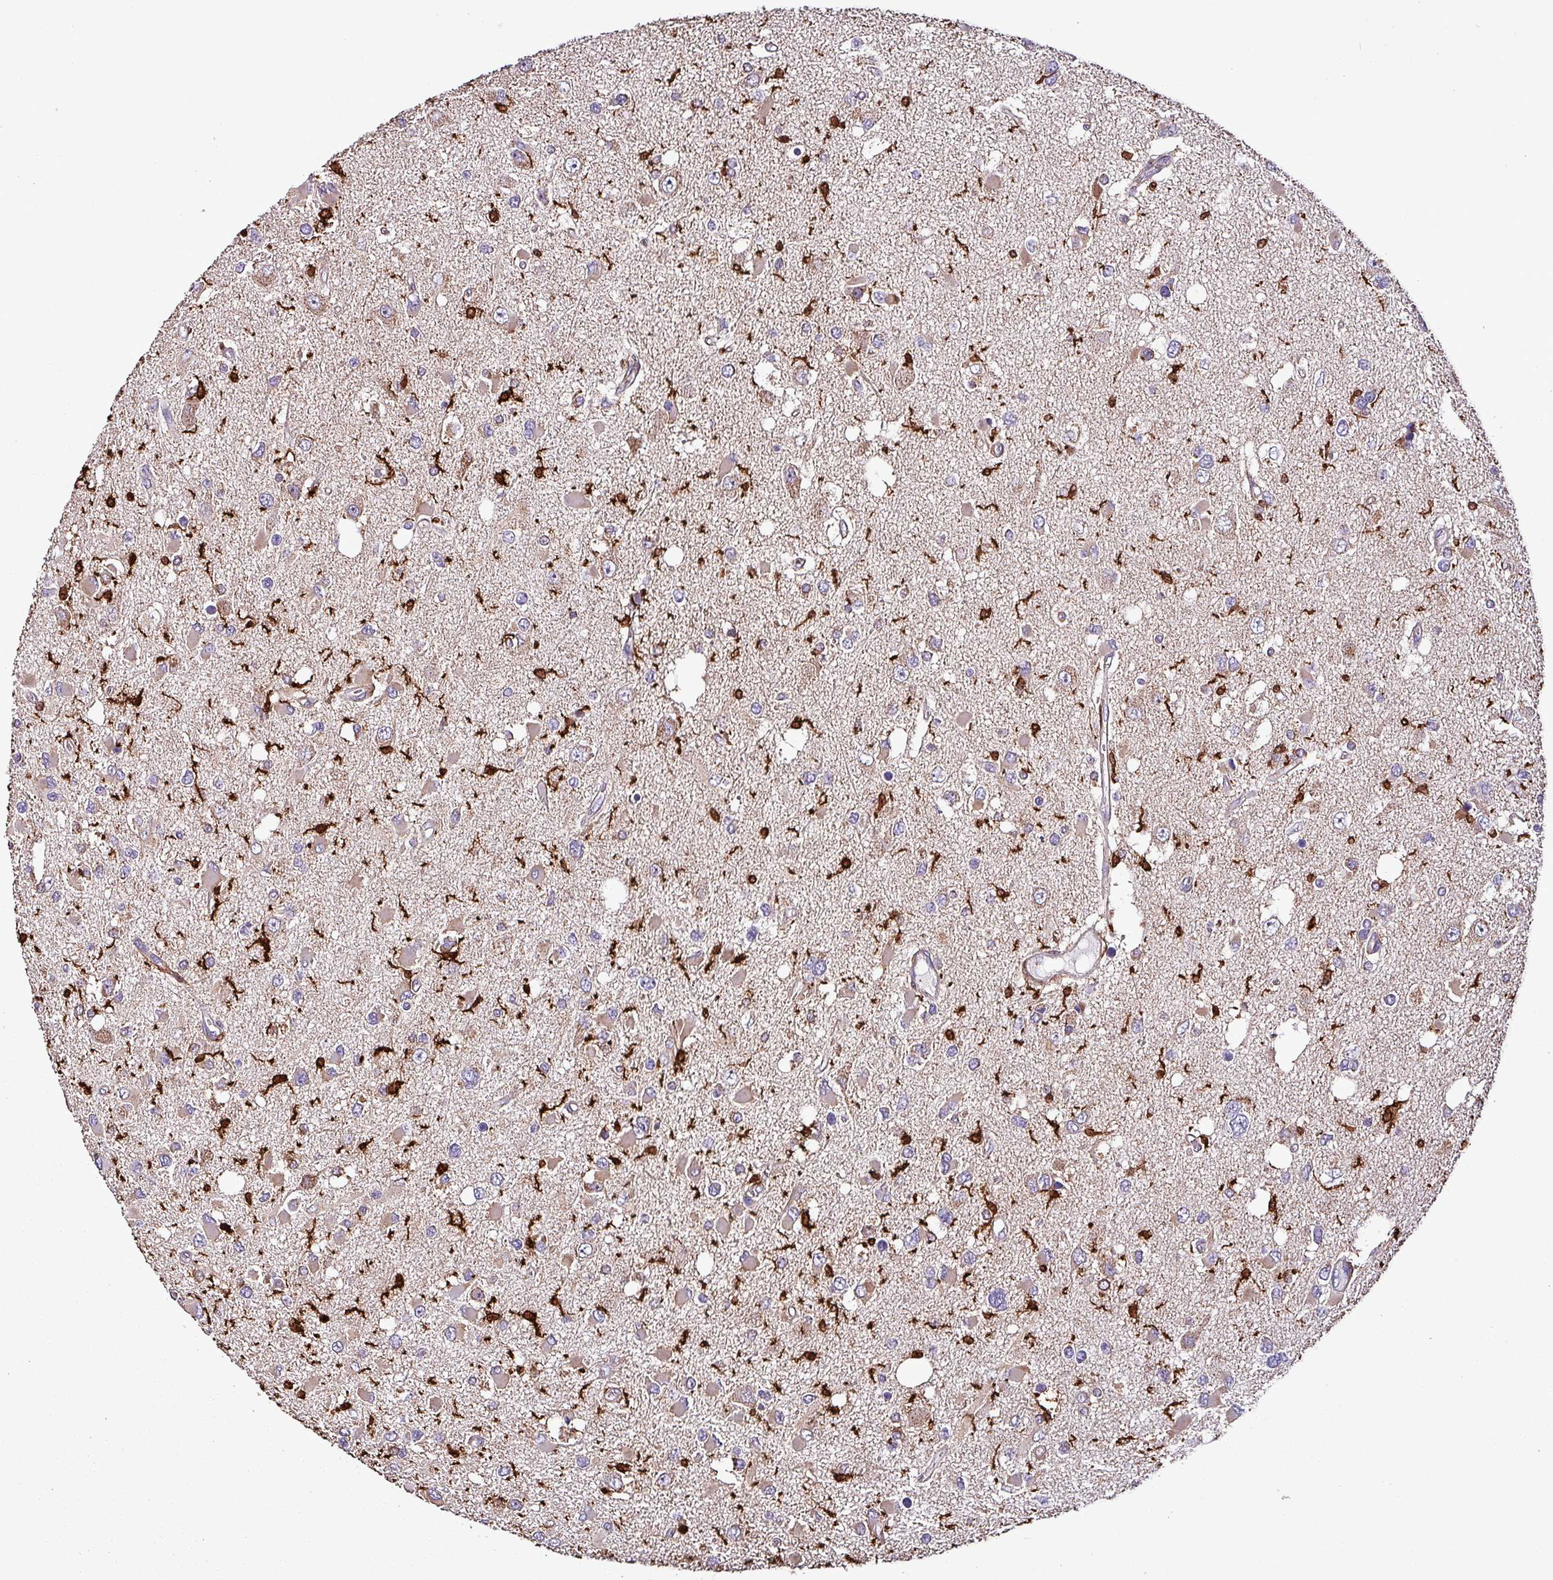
{"staining": {"intensity": "weak", "quantity": "<25%", "location": "cytoplasmic/membranous"}, "tissue": "glioma", "cell_type": "Tumor cells", "image_type": "cancer", "snomed": [{"axis": "morphology", "description": "Glioma, malignant, High grade"}, {"axis": "topography", "description": "Brain"}], "caption": "Immunohistochemistry photomicrograph of human malignant glioma (high-grade) stained for a protein (brown), which reveals no expression in tumor cells.", "gene": "SCIN", "patient": {"sex": "male", "age": 53}}